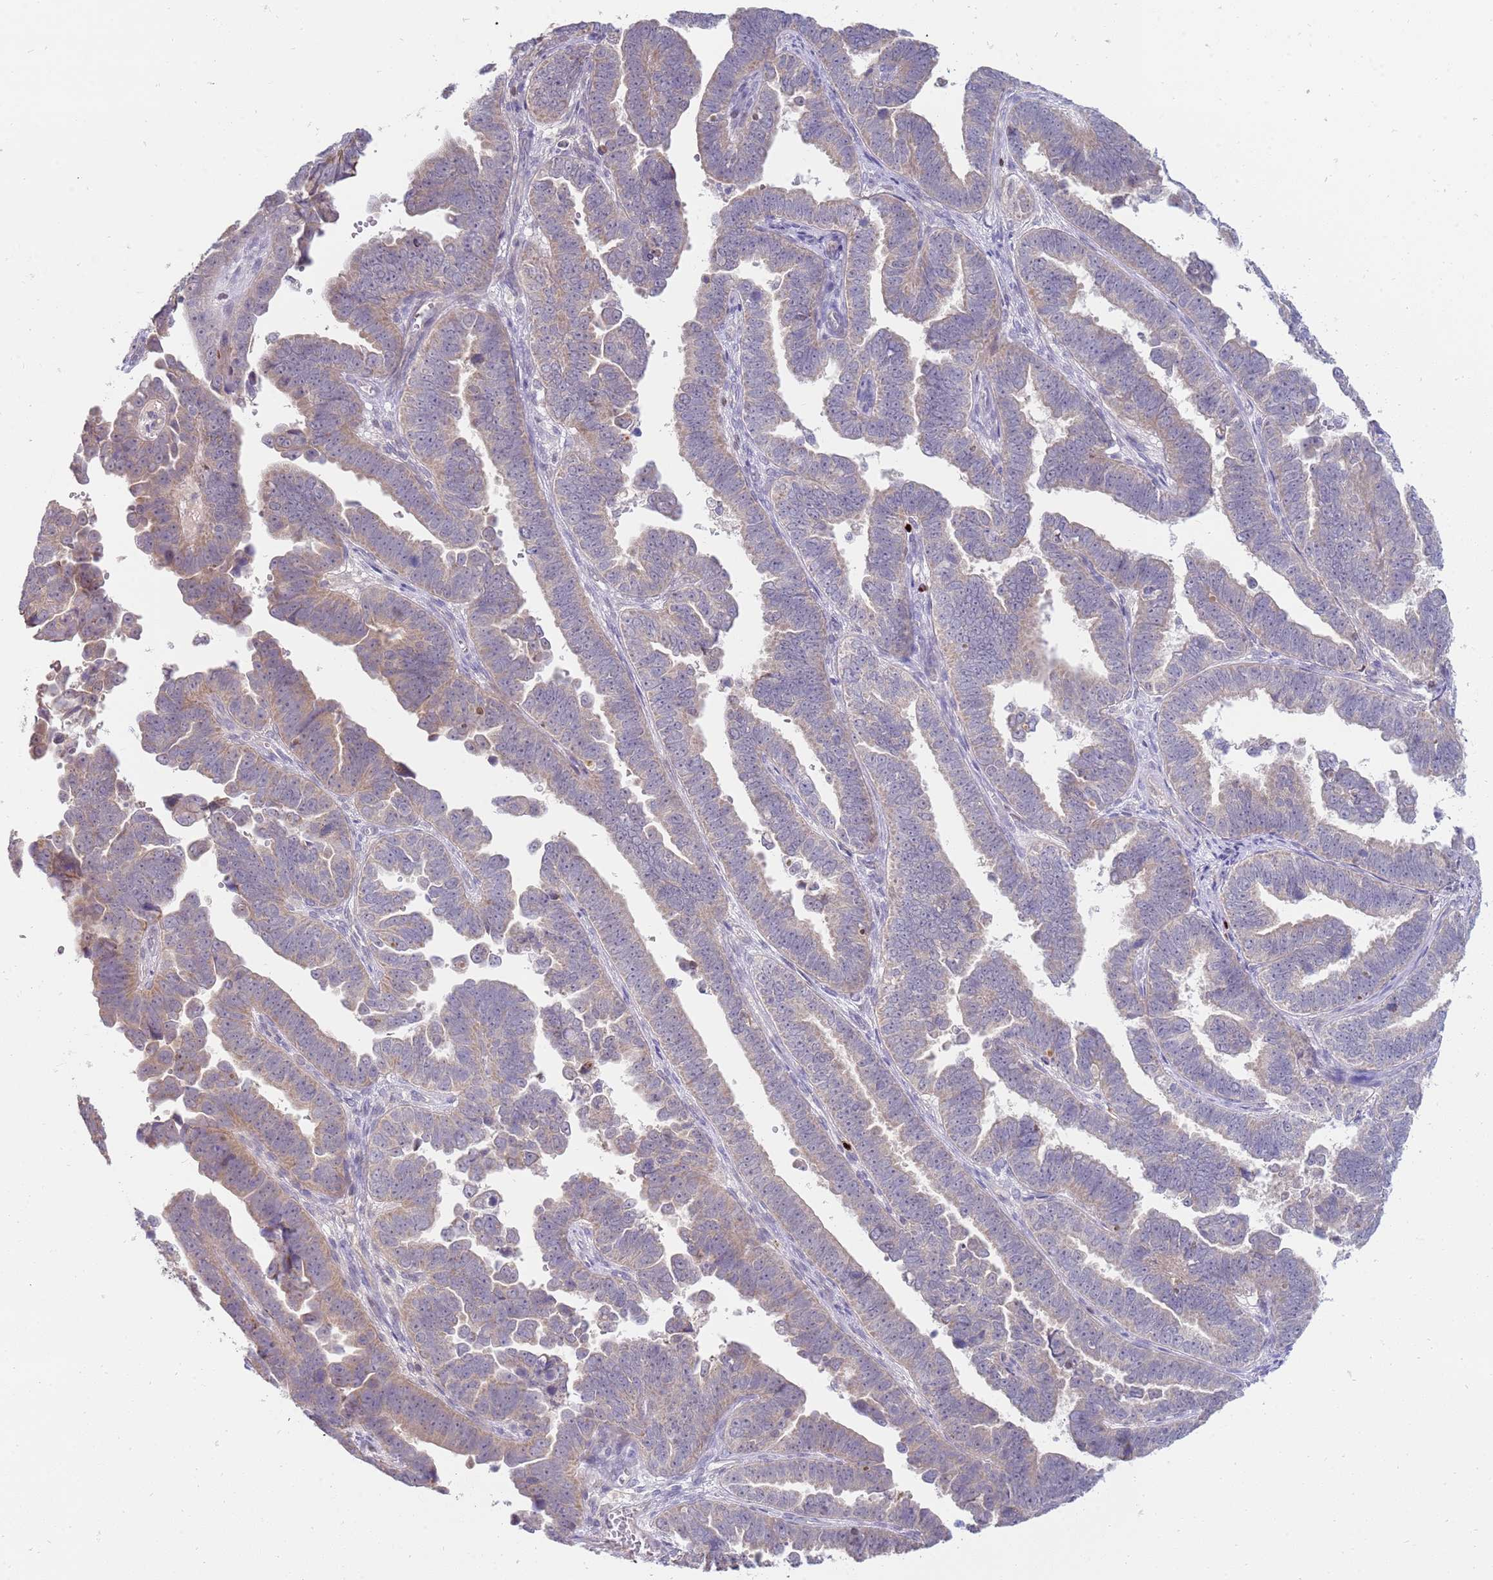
{"staining": {"intensity": "weak", "quantity": ">75%", "location": "cytoplasmic/membranous"}, "tissue": "endometrial cancer", "cell_type": "Tumor cells", "image_type": "cancer", "snomed": [{"axis": "morphology", "description": "Adenocarcinoma, NOS"}, {"axis": "topography", "description": "Endometrium"}], "caption": "Immunohistochemical staining of adenocarcinoma (endometrial) displays weak cytoplasmic/membranous protein expression in approximately >75% of tumor cells.", "gene": "STK25", "patient": {"sex": "female", "age": 75}}